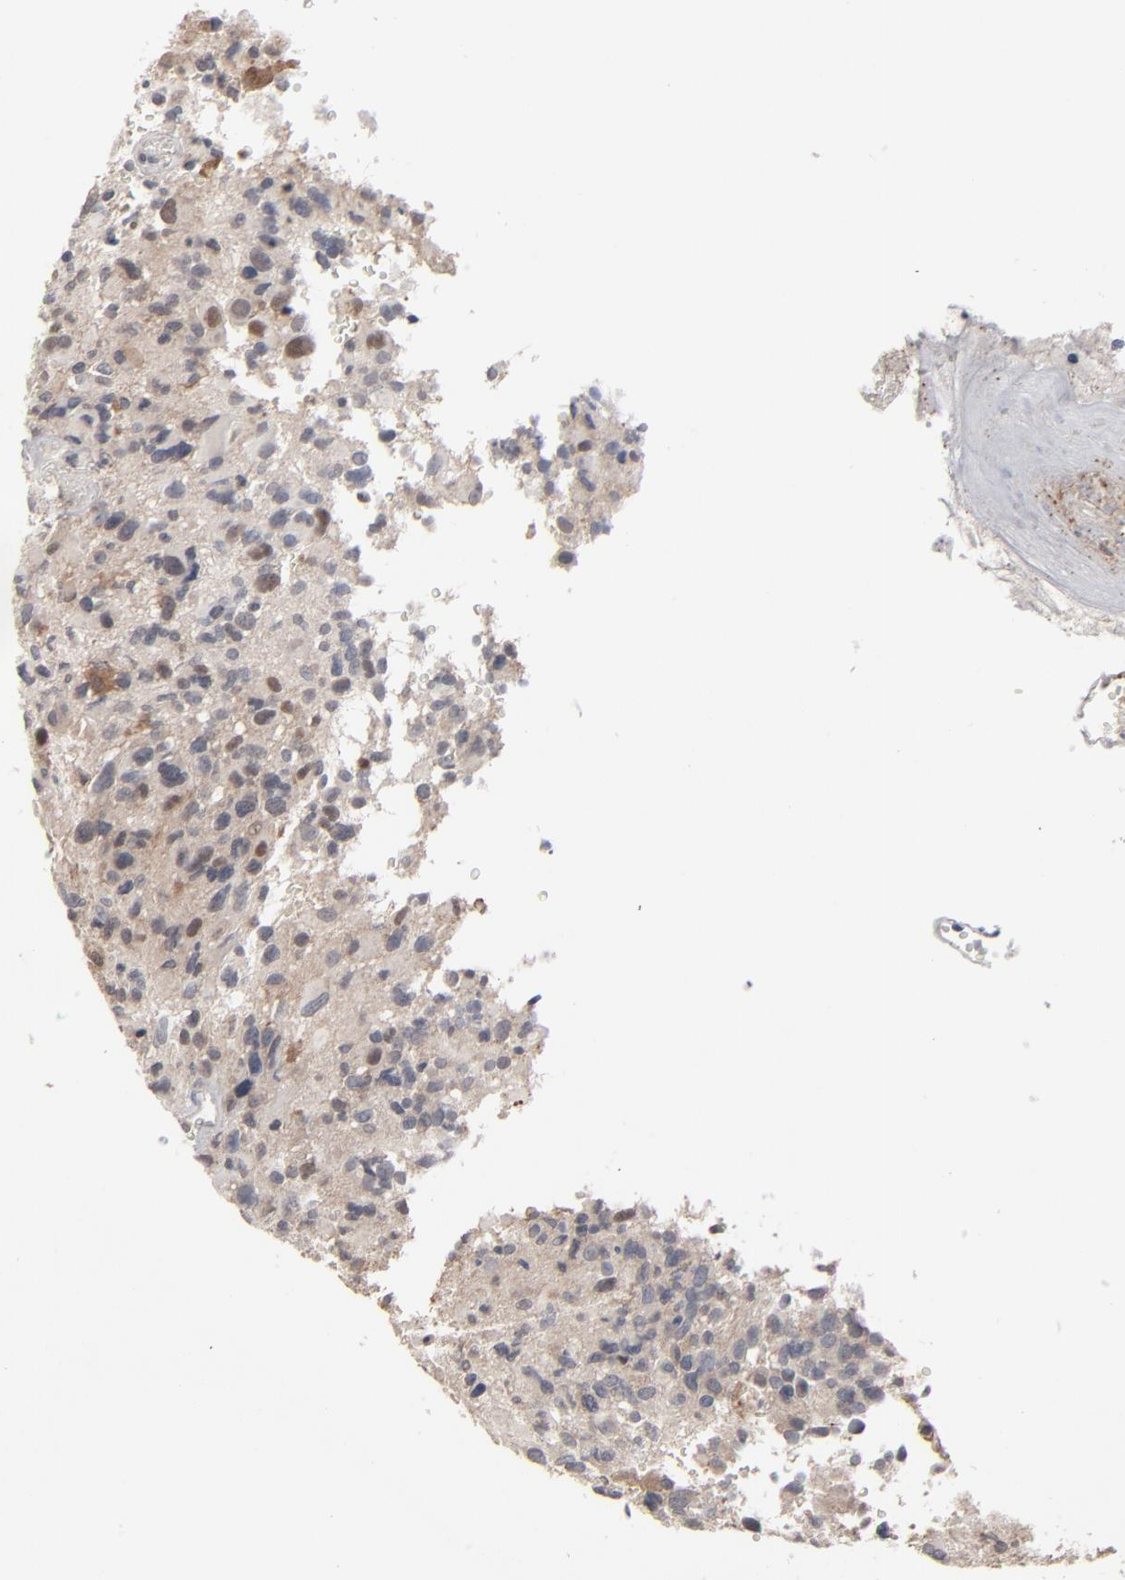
{"staining": {"intensity": "negative", "quantity": "none", "location": "none"}, "tissue": "glioma", "cell_type": "Tumor cells", "image_type": "cancer", "snomed": [{"axis": "morphology", "description": "Glioma, malignant, High grade"}, {"axis": "topography", "description": "Brain"}], "caption": "The image exhibits no significant positivity in tumor cells of glioma.", "gene": "STAT4", "patient": {"sex": "male", "age": 69}}